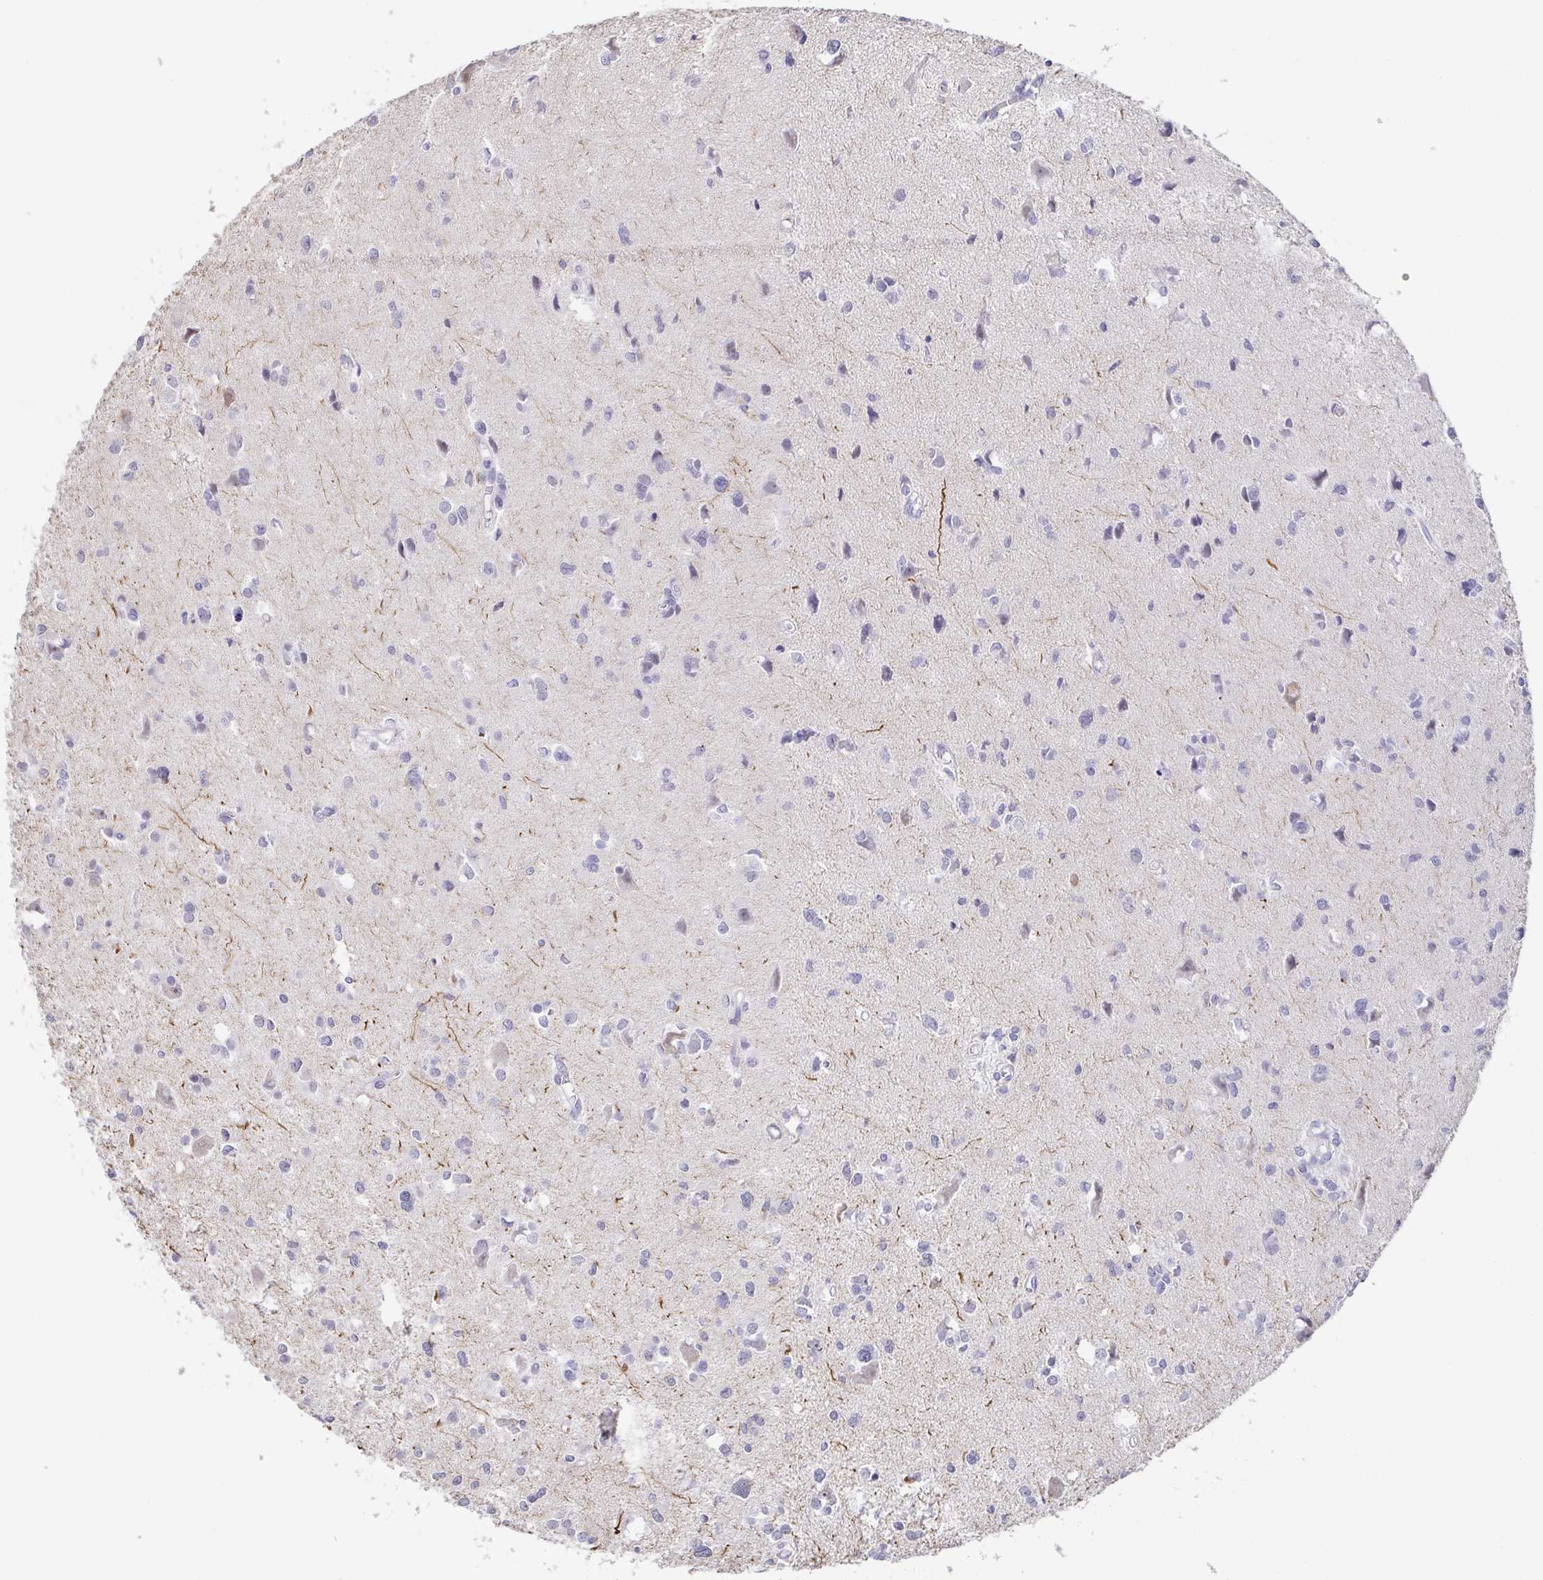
{"staining": {"intensity": "negative", "quantity": "none", "location": "none"}, "tissue": "glioma", "cell_type": "Tumor cells", "image_type": "cancer", "snomed": [{"axis": "morphology", "description": "Glioma, malignant, High grade"}, {"axis": "topography", "description": "Brain"}], "caption": "A high-resolution image shows immunohistochemistry staining of glioma, which reveals no significant staining in tumor cells.", "gene": "NEFH", "patient": {"sex": "male", "age": 23}}